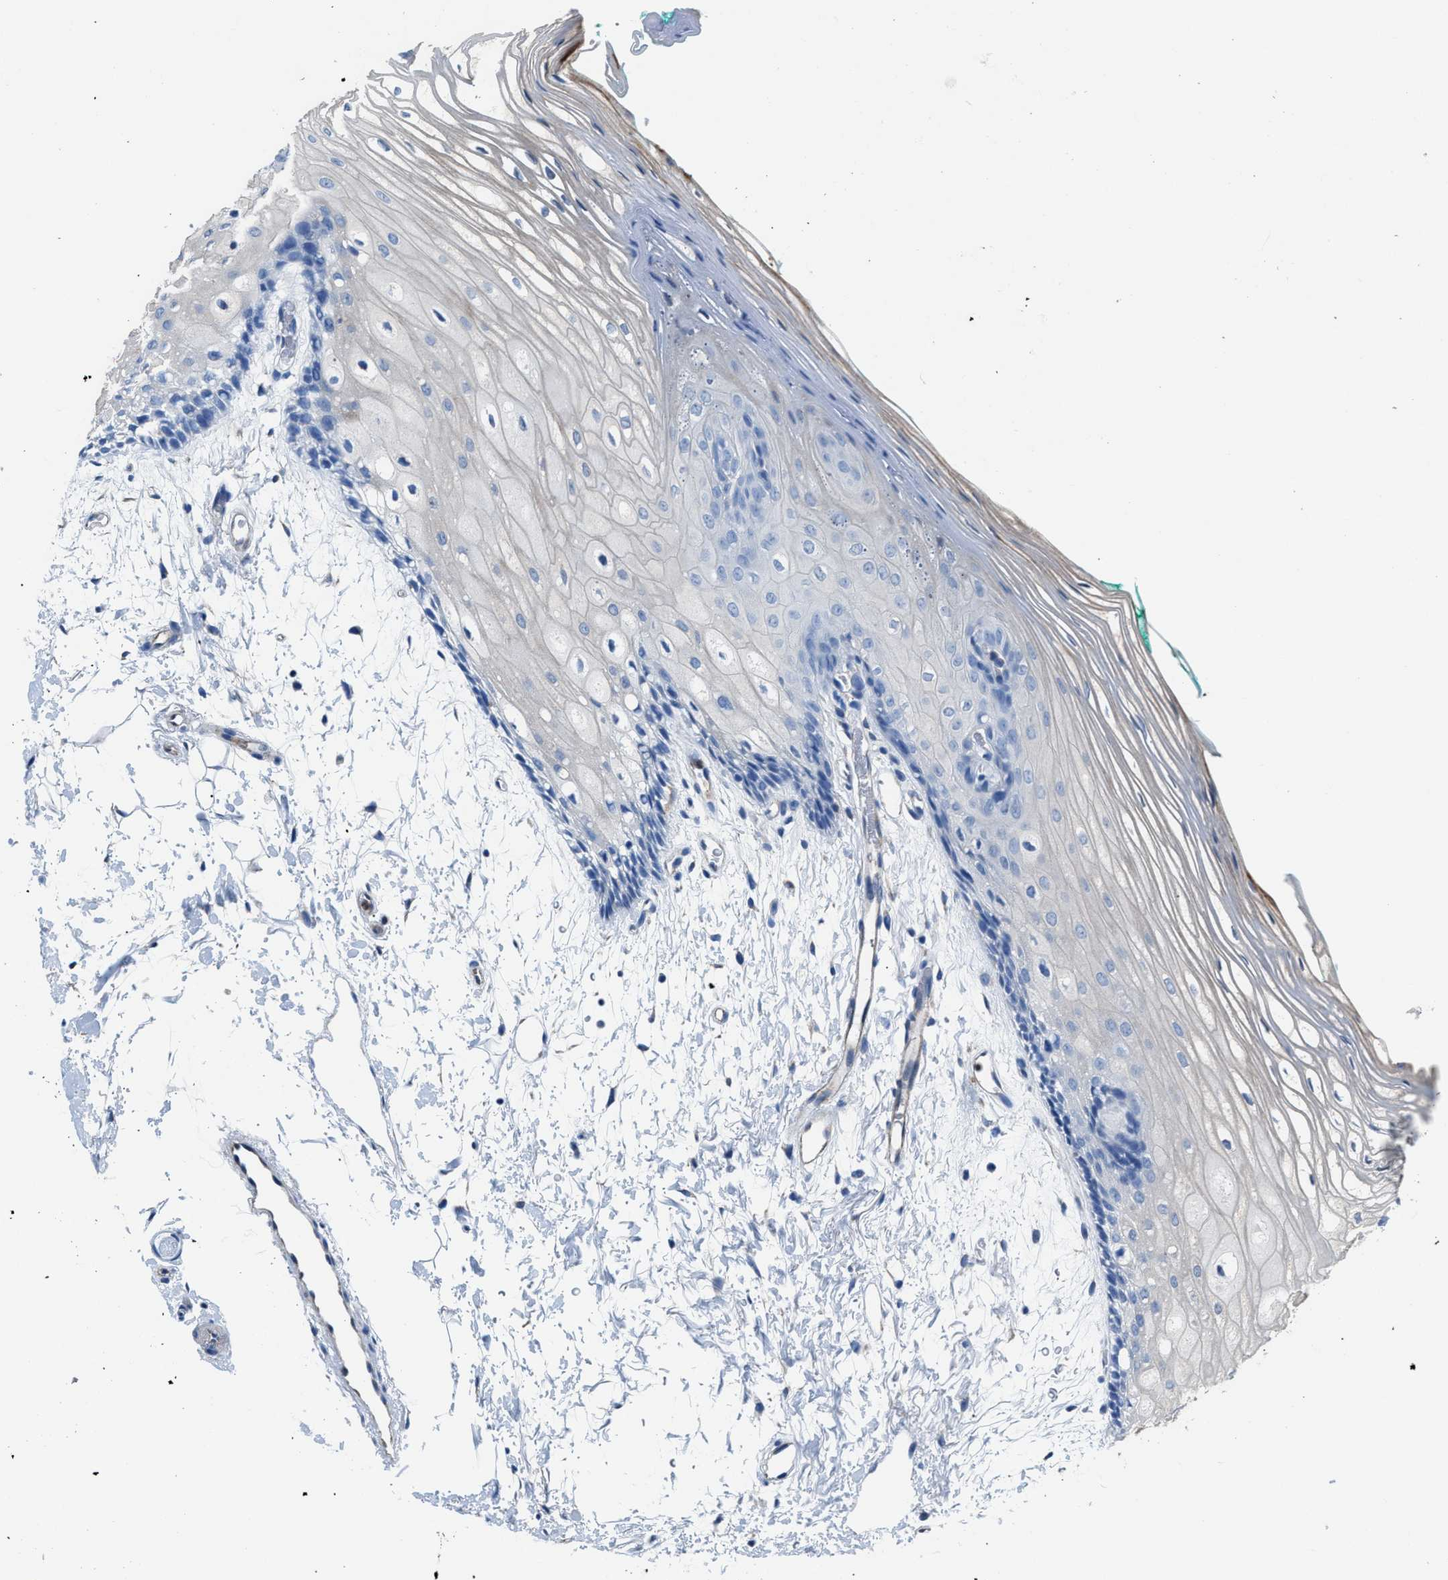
{"staining": {"intensity": "negative", "quantity": "none", "location": "none"}, "tissue": "oral mucosa", "cell_type": "Squamous epithelial cells", "image_type": "normal", "snomed": [{"axis": "morphology", "description": "Normal tissue, NOS"}, {"axis": "topography", "description": "Skeletal muscle"}, {"axis": "topography", "description": "Oral tissue"}, {"axis": "topography", "description": "Peripheral nerve tissue"}], "caption": "Immunohistochemistry of benign oral mucosa demonstrates no expression in squamous epithelial cells. Brightfield microscopy of immunohistochemistry stained with DAB (brown) and hematoxylin (blue), captured at high magnification.", "gene": "ITPR1", "patient": {"sex": "female", "age": 84}}